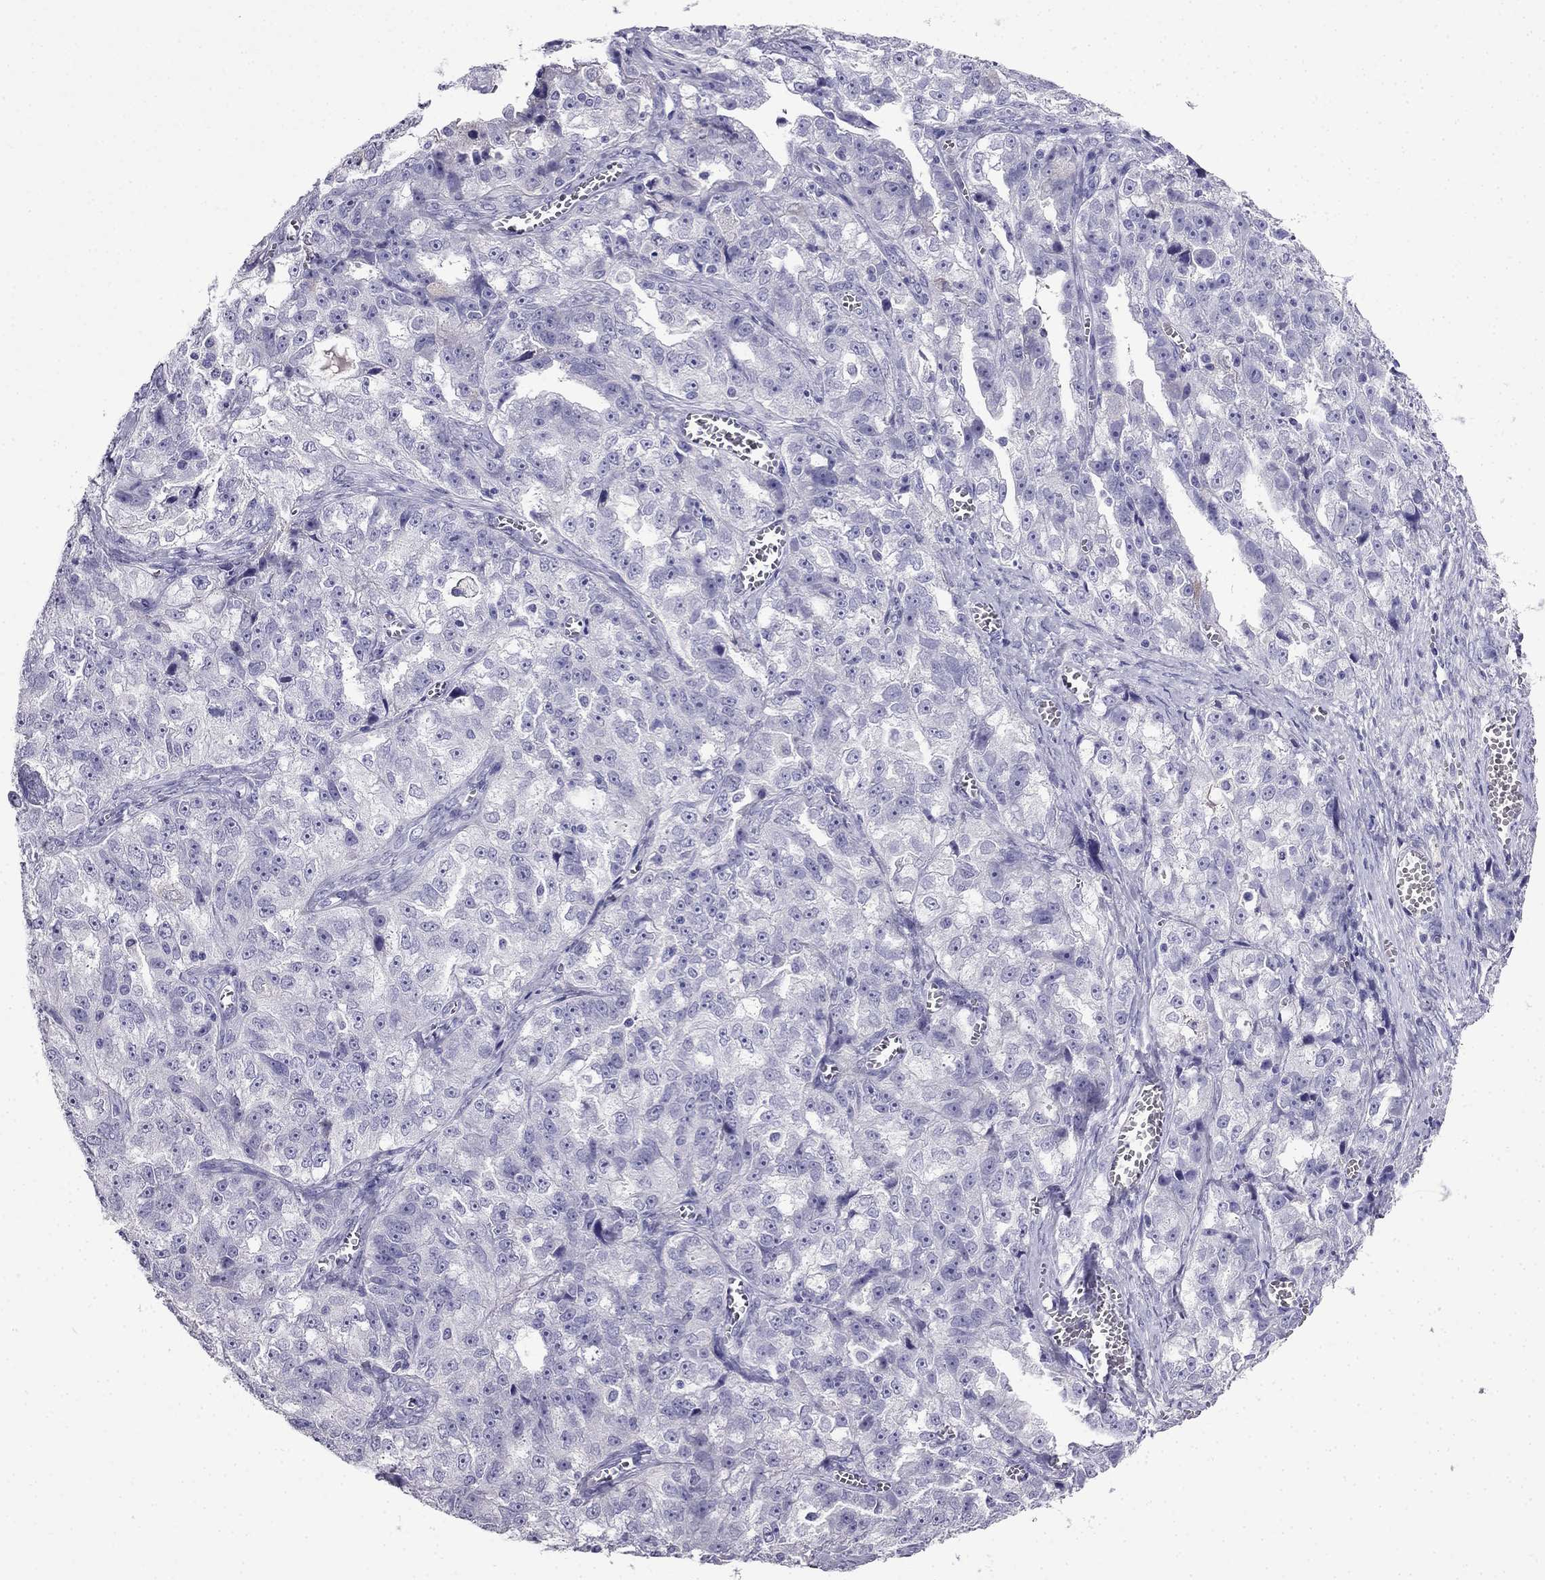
{"staining": {"intensity": "negative", "quantity": "none", "location": "none"}, "tissue": "ovarian cancer", "cell_type": "Tumor cells", "image_type": "cancer", "snomed": [{"axis": "morphology", "description": "Cystadenocarcinoma, serous, NOS"}, {"axis": "topography", "description": "Ovary"}], "caption": "This histopathology image is of ovarian serous cystadenocarcinoma stained with immunohistochemistry (IHC) to label a protein in brown with the nuclei are counter-stained blue. There is no staining in tumor cells. (DAB immunohistochemistry, high magnification).", "gene": "CDHR4", "patient": {"sex": "female", "age": 51}}